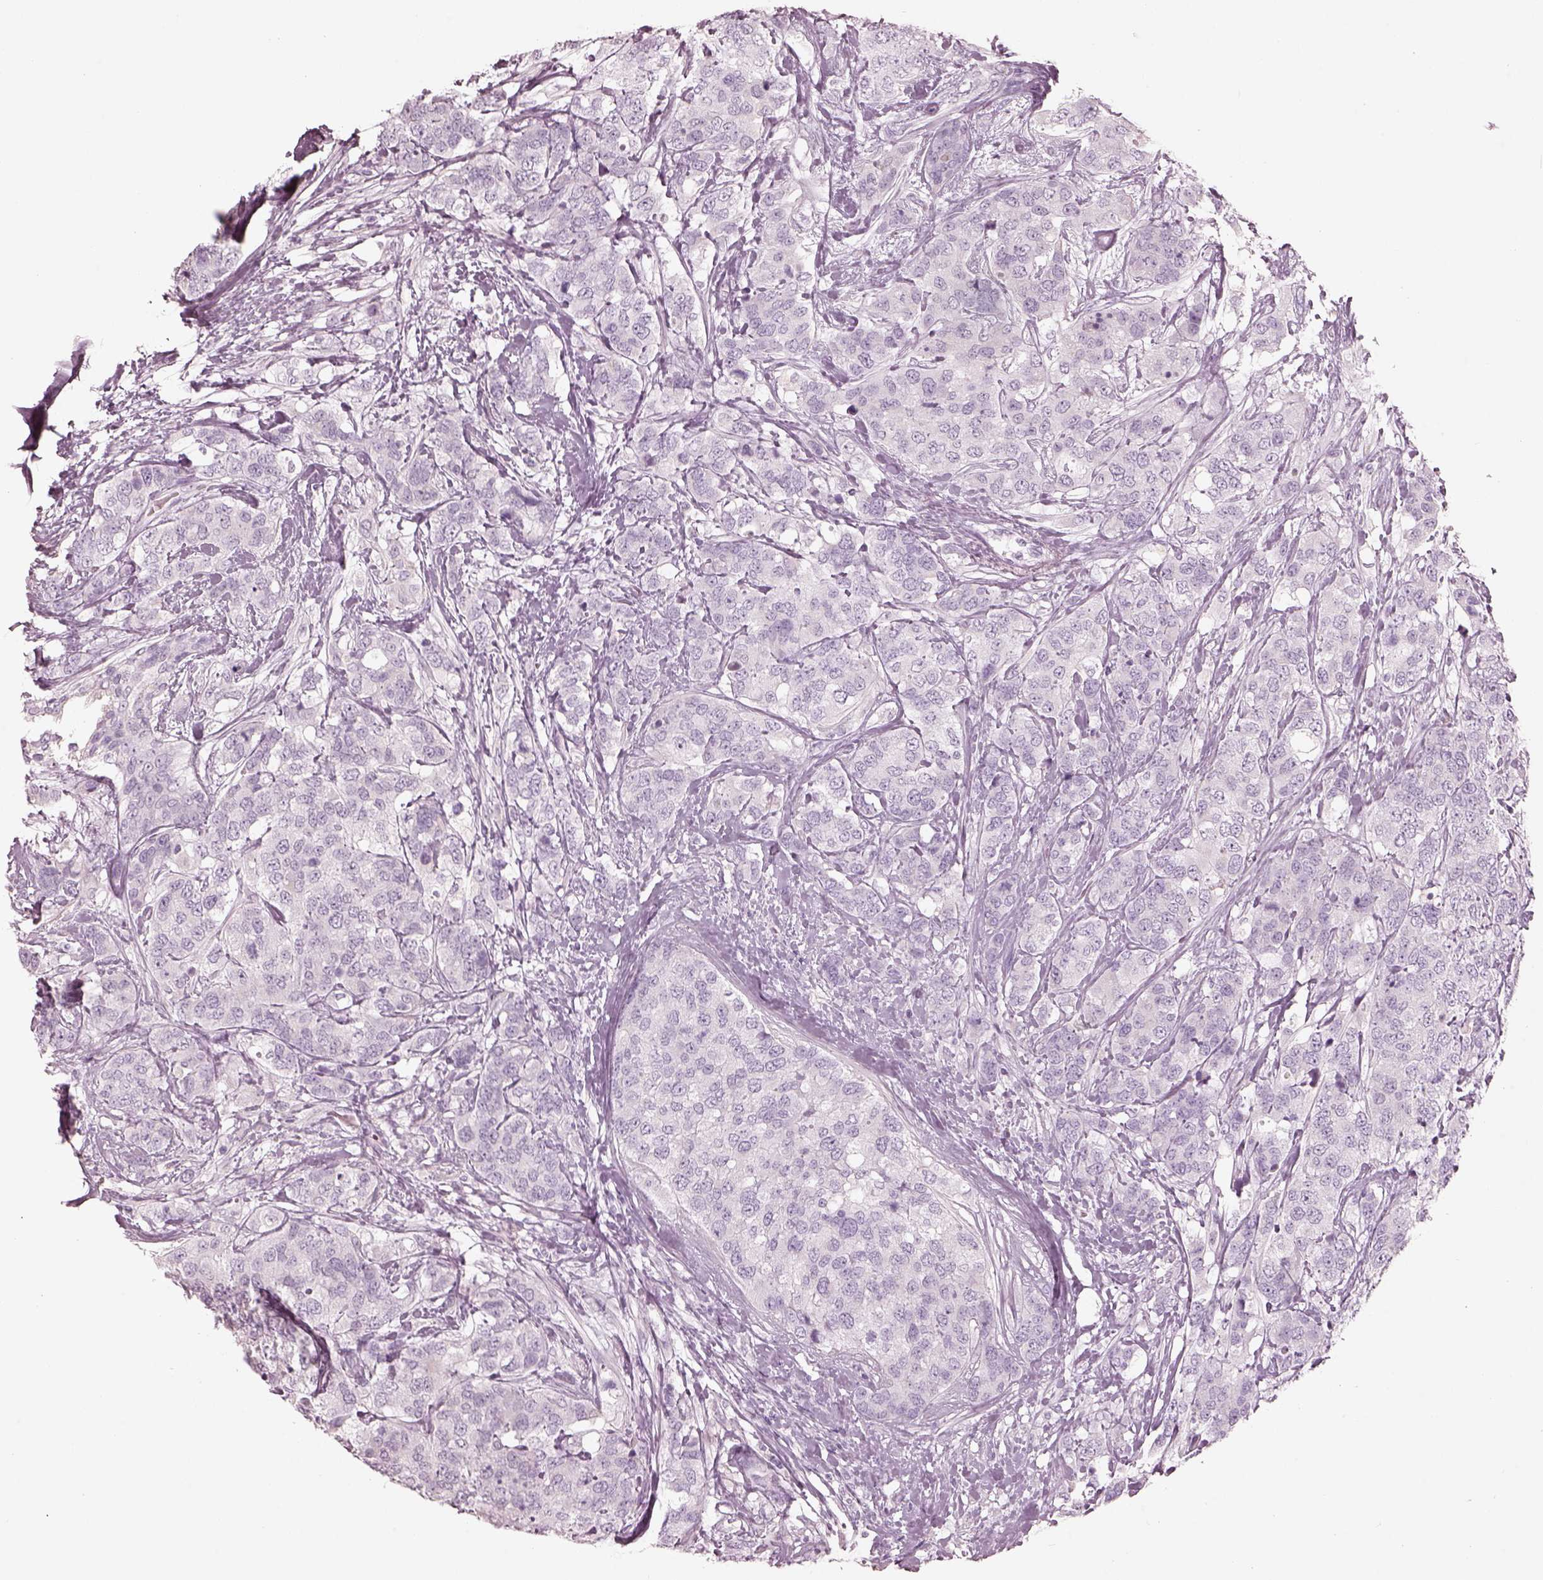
{"staining": {"intensity": "negative", "quantity": "none", "location": "none"}, "tissue": "breast cancer", "cell_type": "Tumor cells", "image_type": "cancer", "snomed": [{"axis": "morphology", "description": "Lobular carcinoma"}, {"axis": "topography", "description": "Breast"}], "caption": "Breast lobular carcinoma was stained to show a protein in brown. There is no significant expression in tumor cells.", "gene": "RSPH9", "patient": {"sex": "female", "age": 59}}